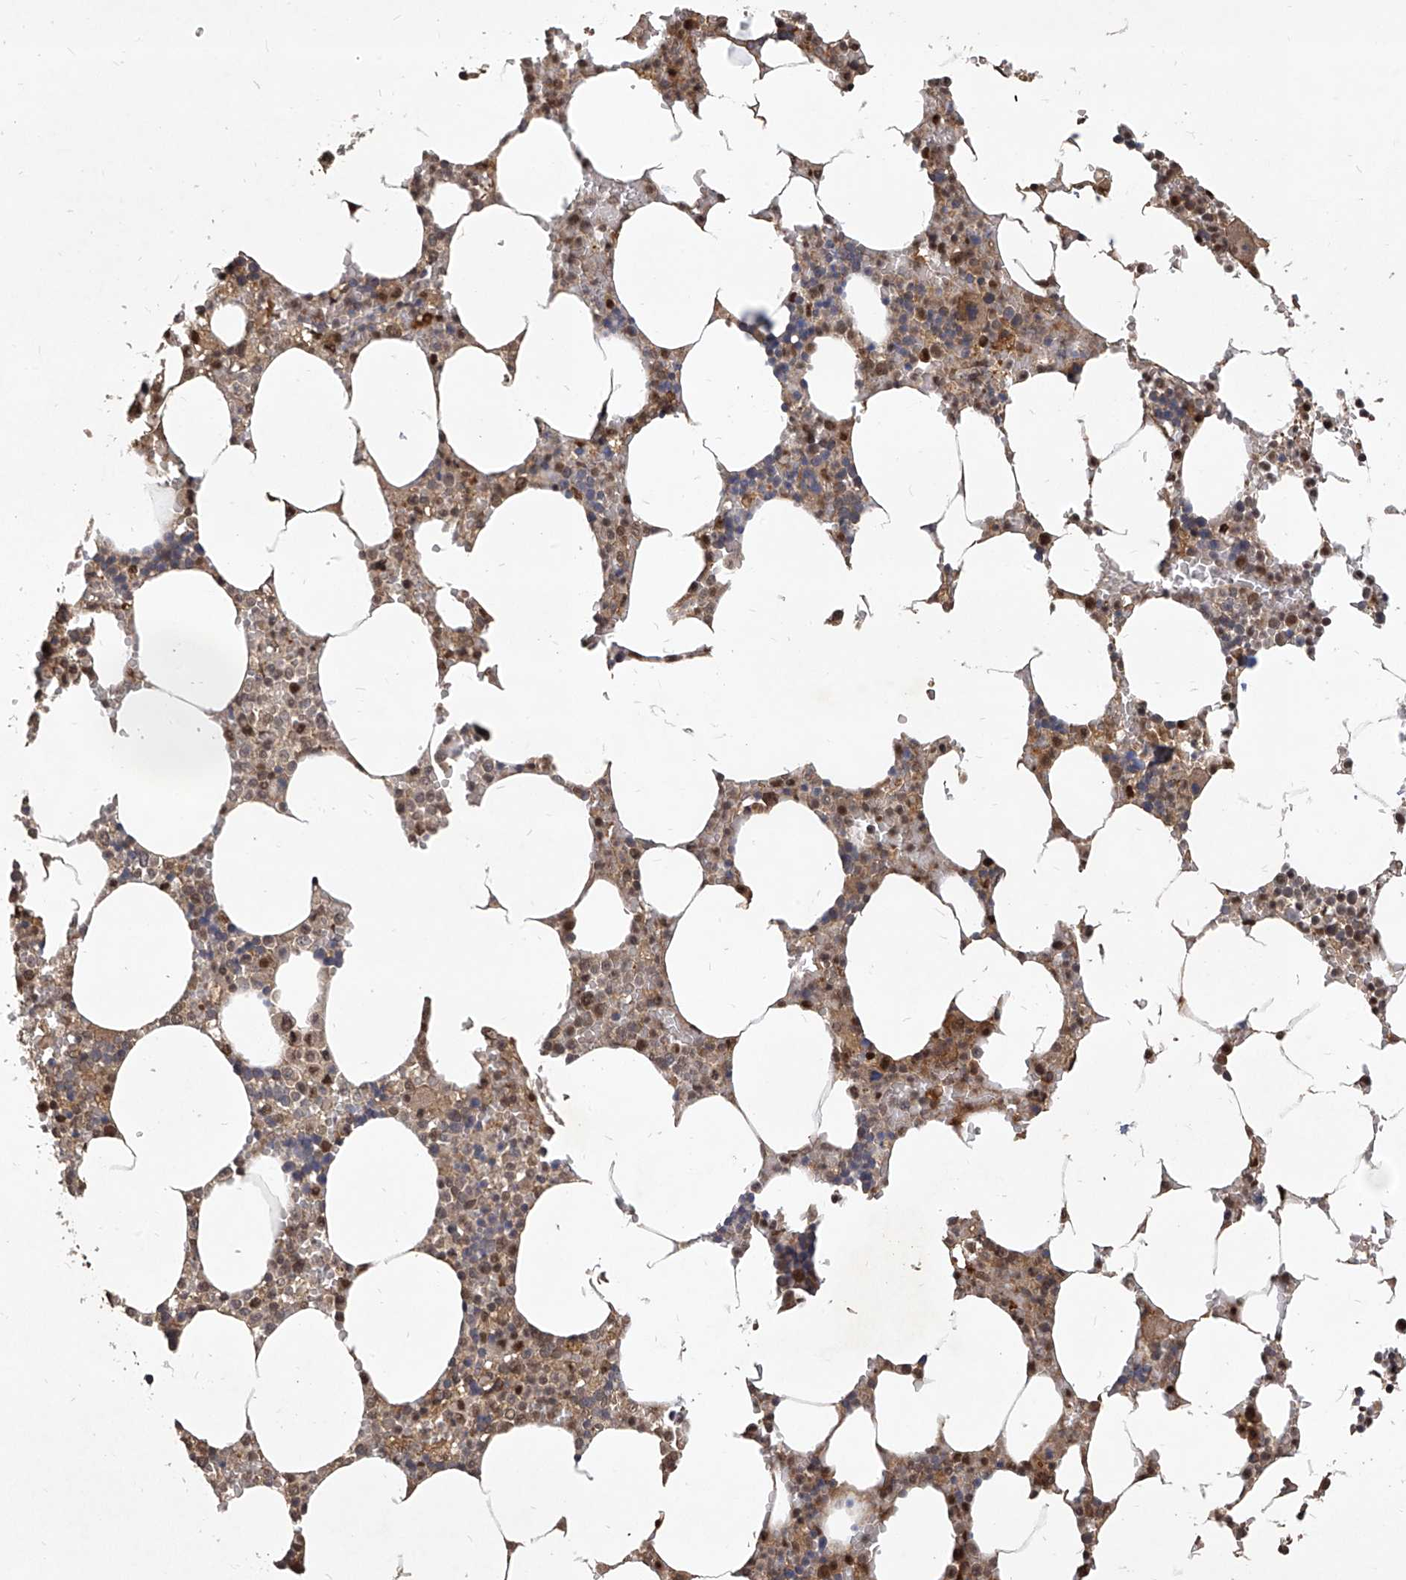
{"staining": {"intensity": "moderate", "quantity": "25%-75%", "location": "cytoplasmic/membranous,nuclear"}, "tissue": "bone marrow", "cell_type": "Hematopoietic cells", "image_type": "normal", "snomed": [{"axis": "morphology", "description": "Normal tissue, NOS"}, {"axis": "topography", "description": "Bone marrow"}], "caption": "Immunohistochemical staining of unremarkable human bone marrow displays moderate cytoplasmic/membranous,nuclear protein positivity in approximately 25%-75% of hematopoietic cells.", "gene": "PSMB1", "patient": {"sex": "male", "age": 70}}